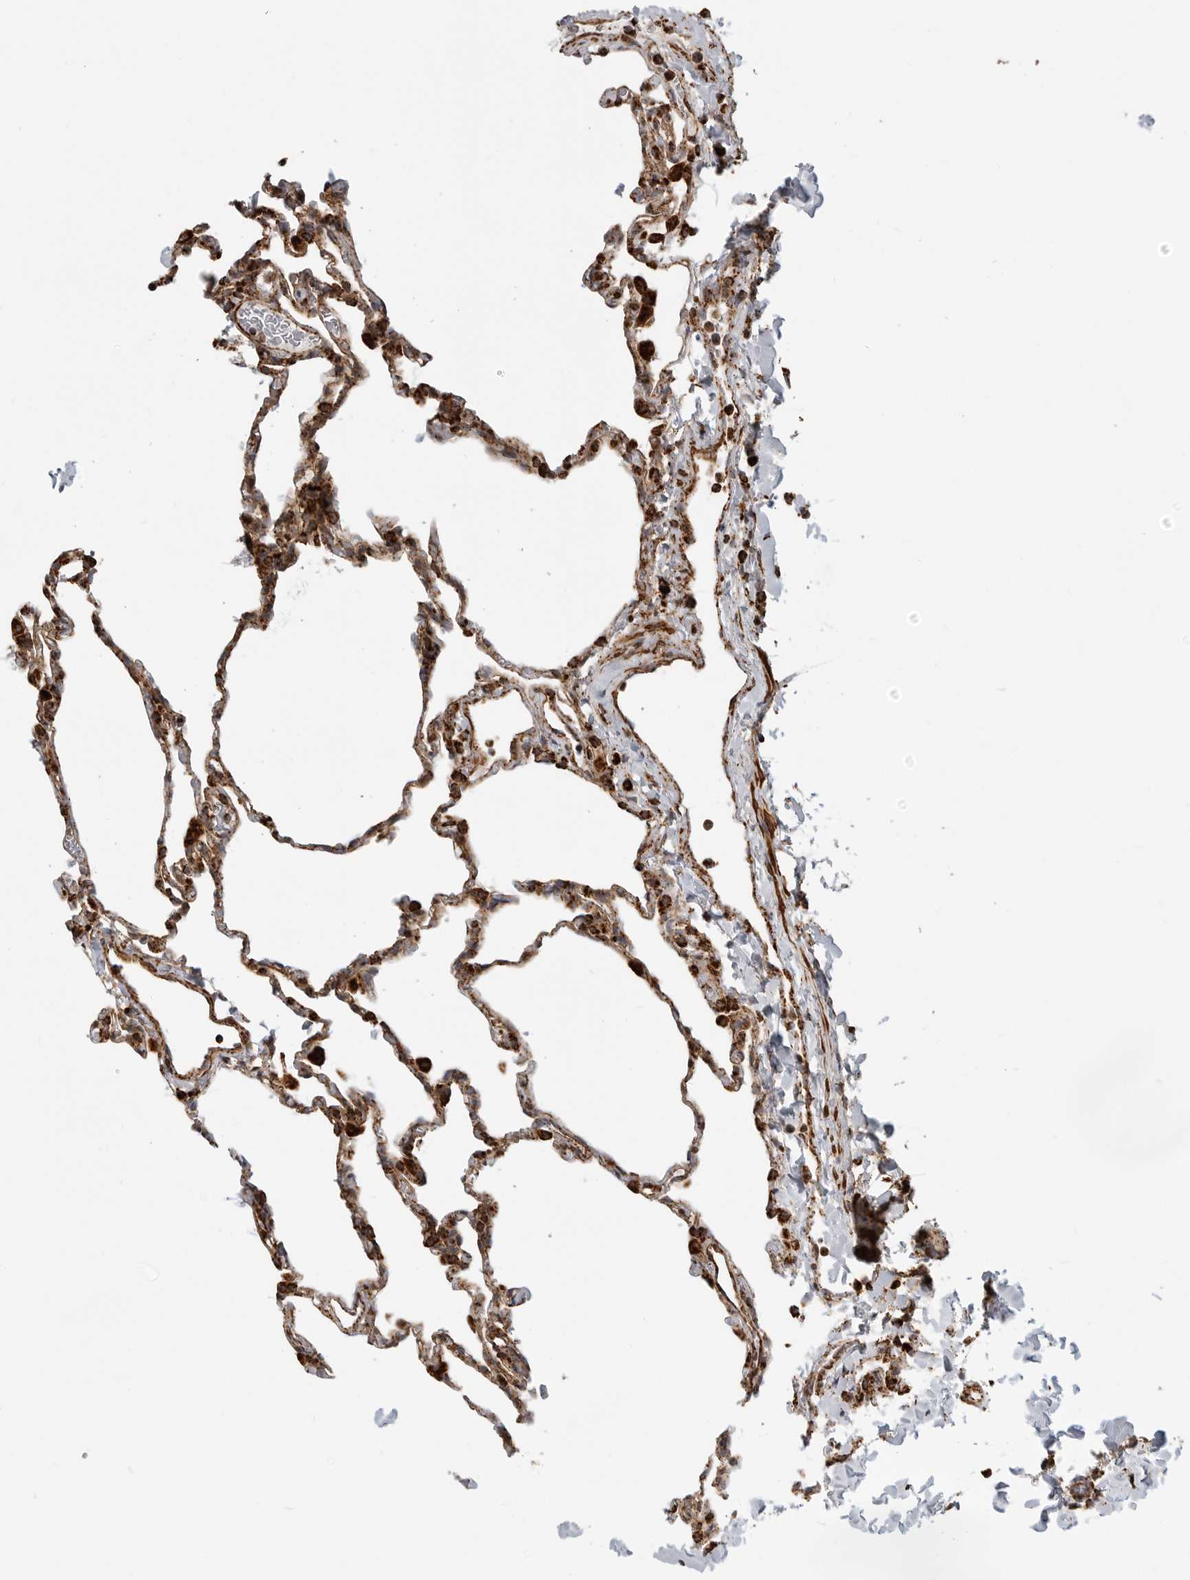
{"staining": {"intensity": "strong", "quantity": "25%-75%", "location": "cytoplasmic/membranous"}, "tissue": "lung", "cell_type": "Alveolar cells", "image_type": "normal", "snomed": [{"axis": "morphology", "description": "Normal tissue, NOS"}, {"axis": "topography", "description": "Lung"}], "caption": "Immunohistochemistry (IHC) micrograph of unremarkable lung: lung stained using immunohistochemistry (IHC) demonstrates high levels of strong protein expression localized specifically in the cytoplasmic/membranous of alveolar cells, appearing as a cytoplasmic/membranous brown color.", "gene": "BMP2K", "patient": {"sex": "male", "age": 20}}